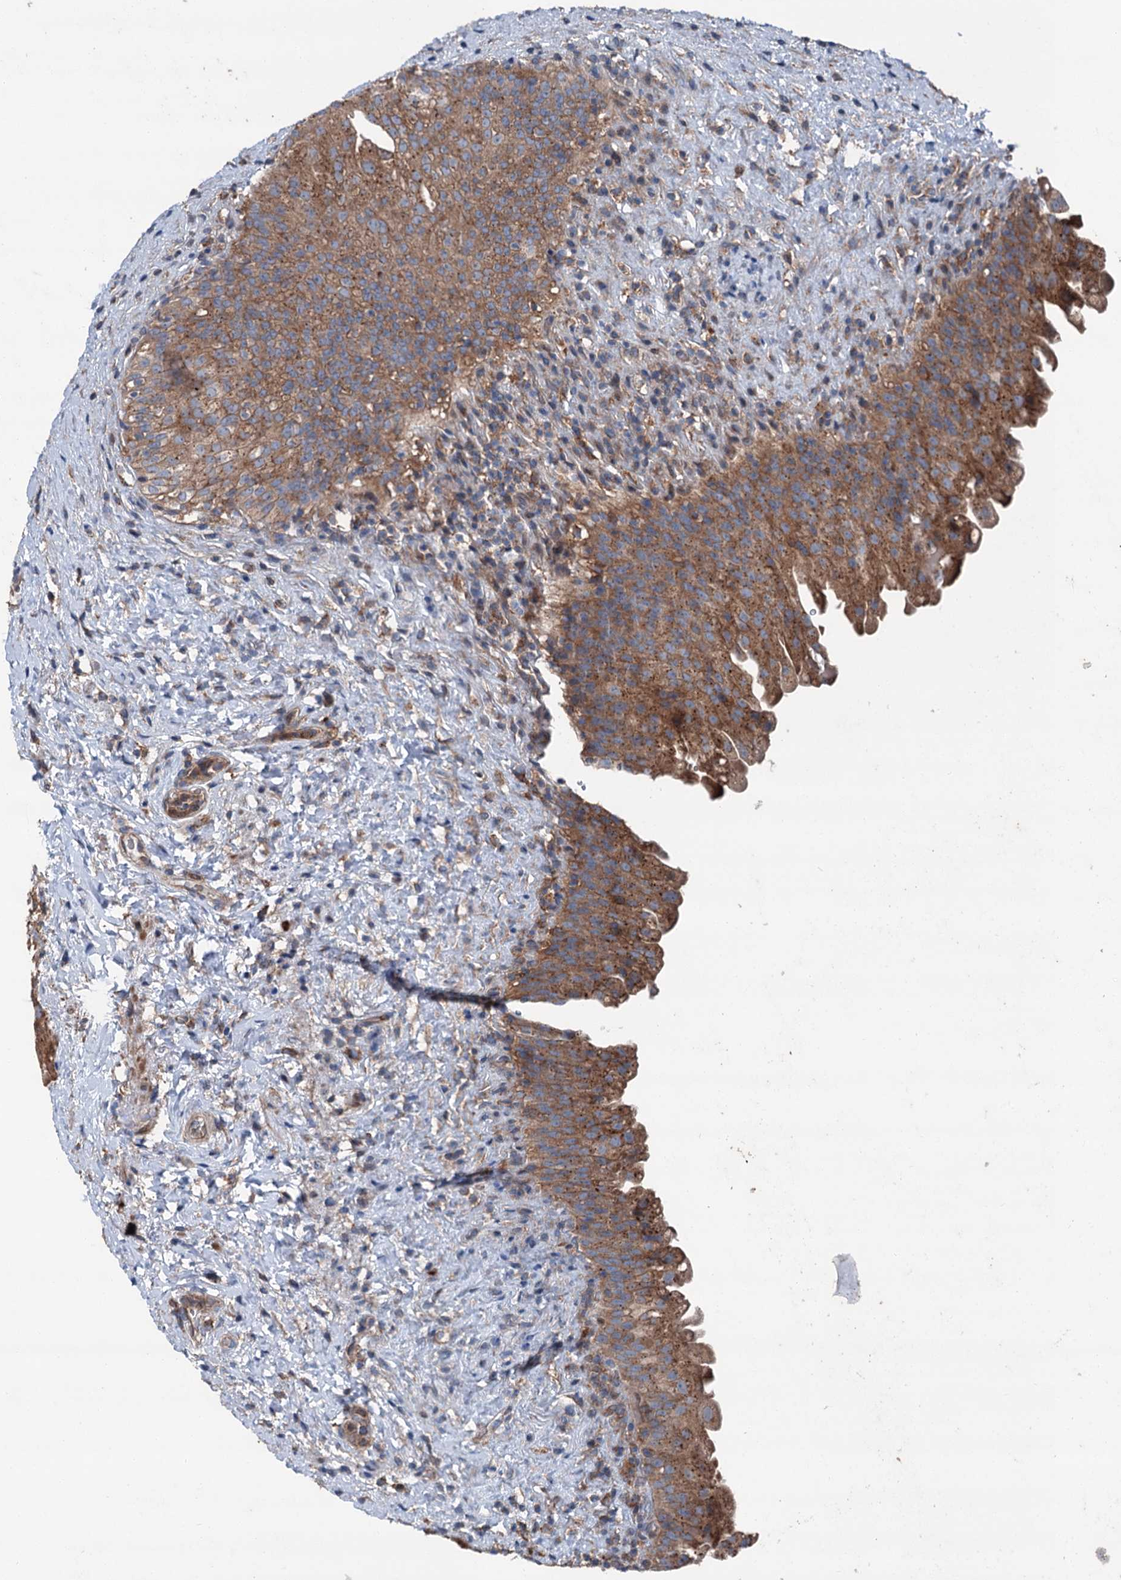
{"staining": {"intensity": "moderate", "quantity": ">75%", "location": "cytoplasmic/membranous"}, "tissue": "urinary bladder", "cell_type": "Urothelial cells", "image_type": "normal", "snomed": [{"axis": "morphology", "description": "Normal tissue, NOS"}, {"axis": "topography", "description": "Urinary bladder"}], "caption": "A medium amount of moderate cytoplasmic/membranous expression is identified in about >75% of urothelial cells in normal urinary bladder.", "gene": "RUFY1", "patient": {"sex": "female", "age": 27}}